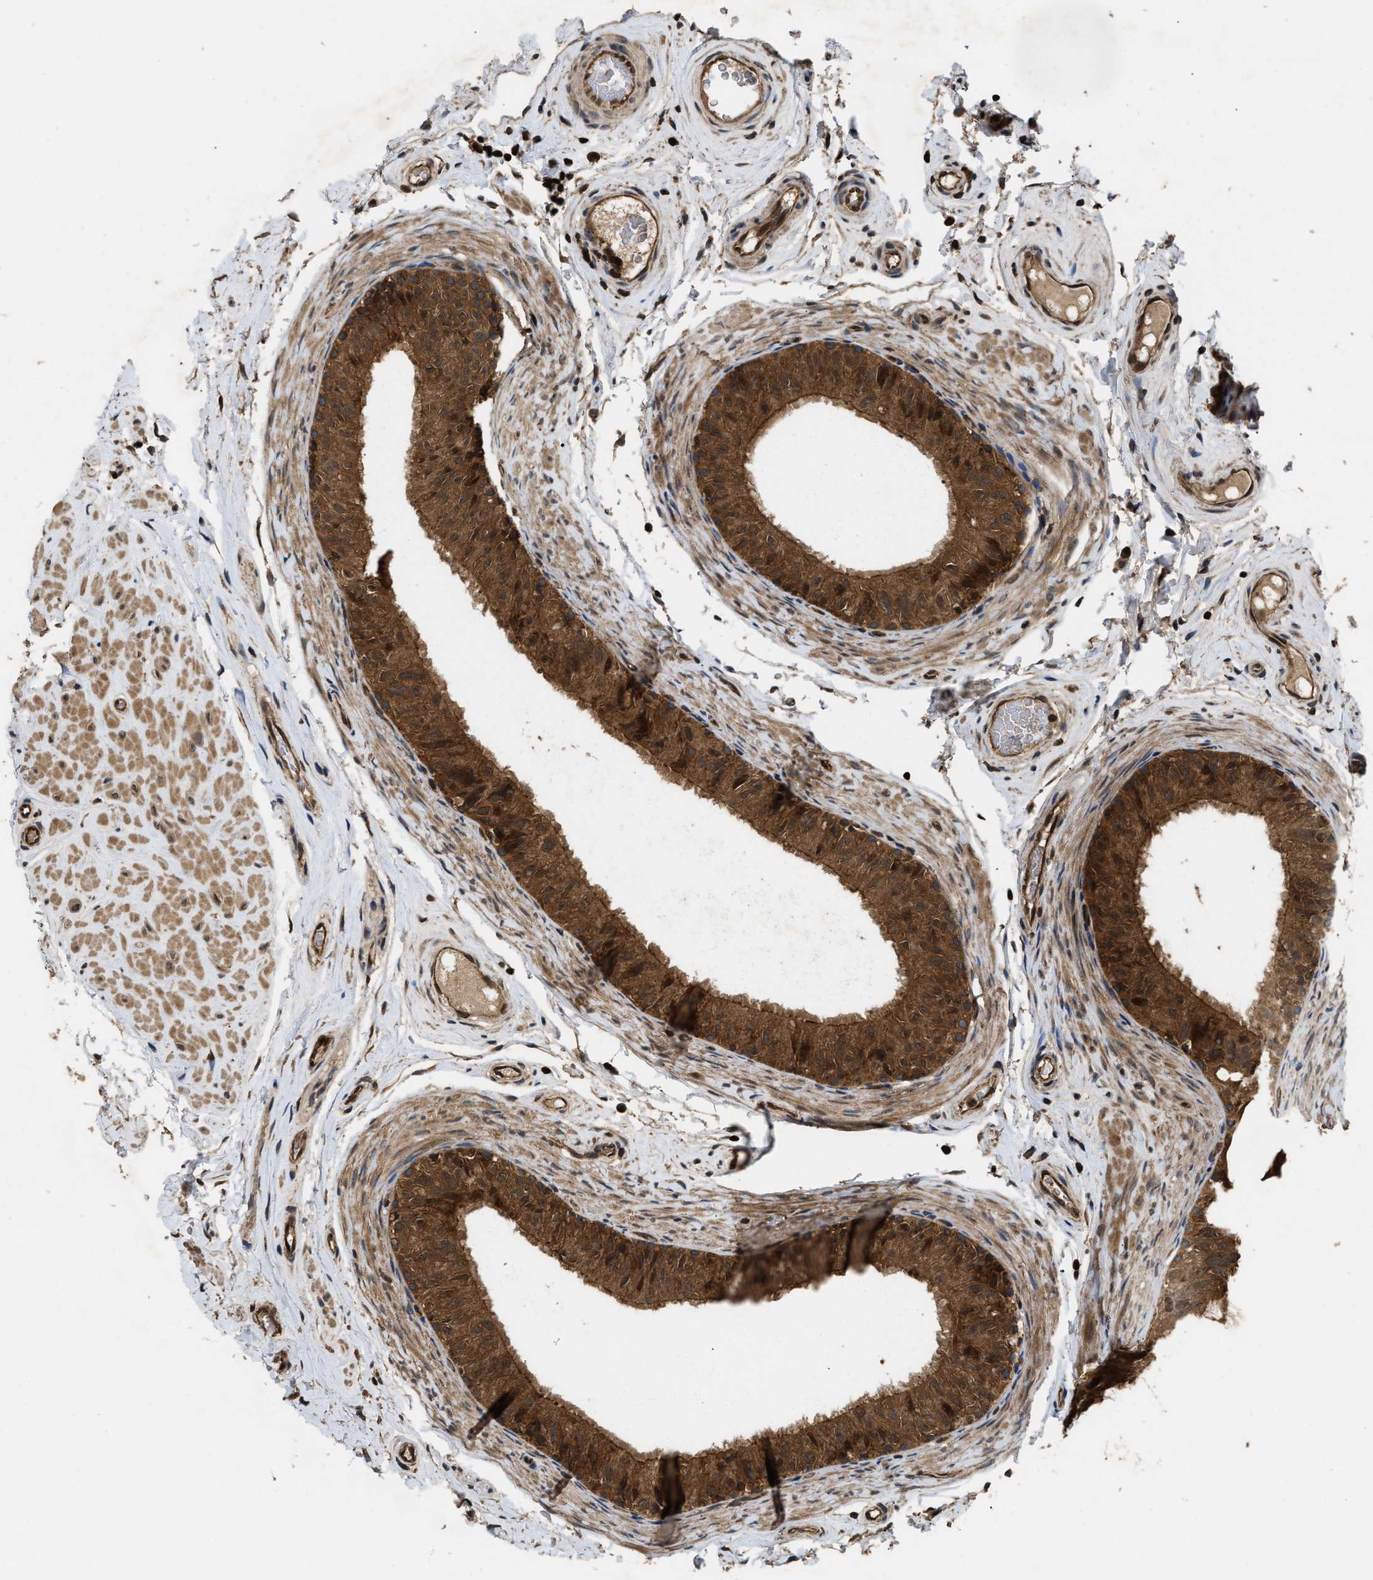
{"staining": {"intensity": "strong", "quantity": ">75%", "location": "cytoplasmic/membranous"}, "tissue": "epididymis", "cell_type": "Glandular cells", "image_type": "normal", "snomed": [{"axis": "morphology", "description": "Normal tissue, NOS"}, {"axis": "topography", "description": "Epididymis"}], "caption": "Normal epididymis reveals strong cytoplasmic/membranous expression in about >75% of glandular cells.", "gene": "DNAJC2", "patient": {"sex": "male", "age": 34}}